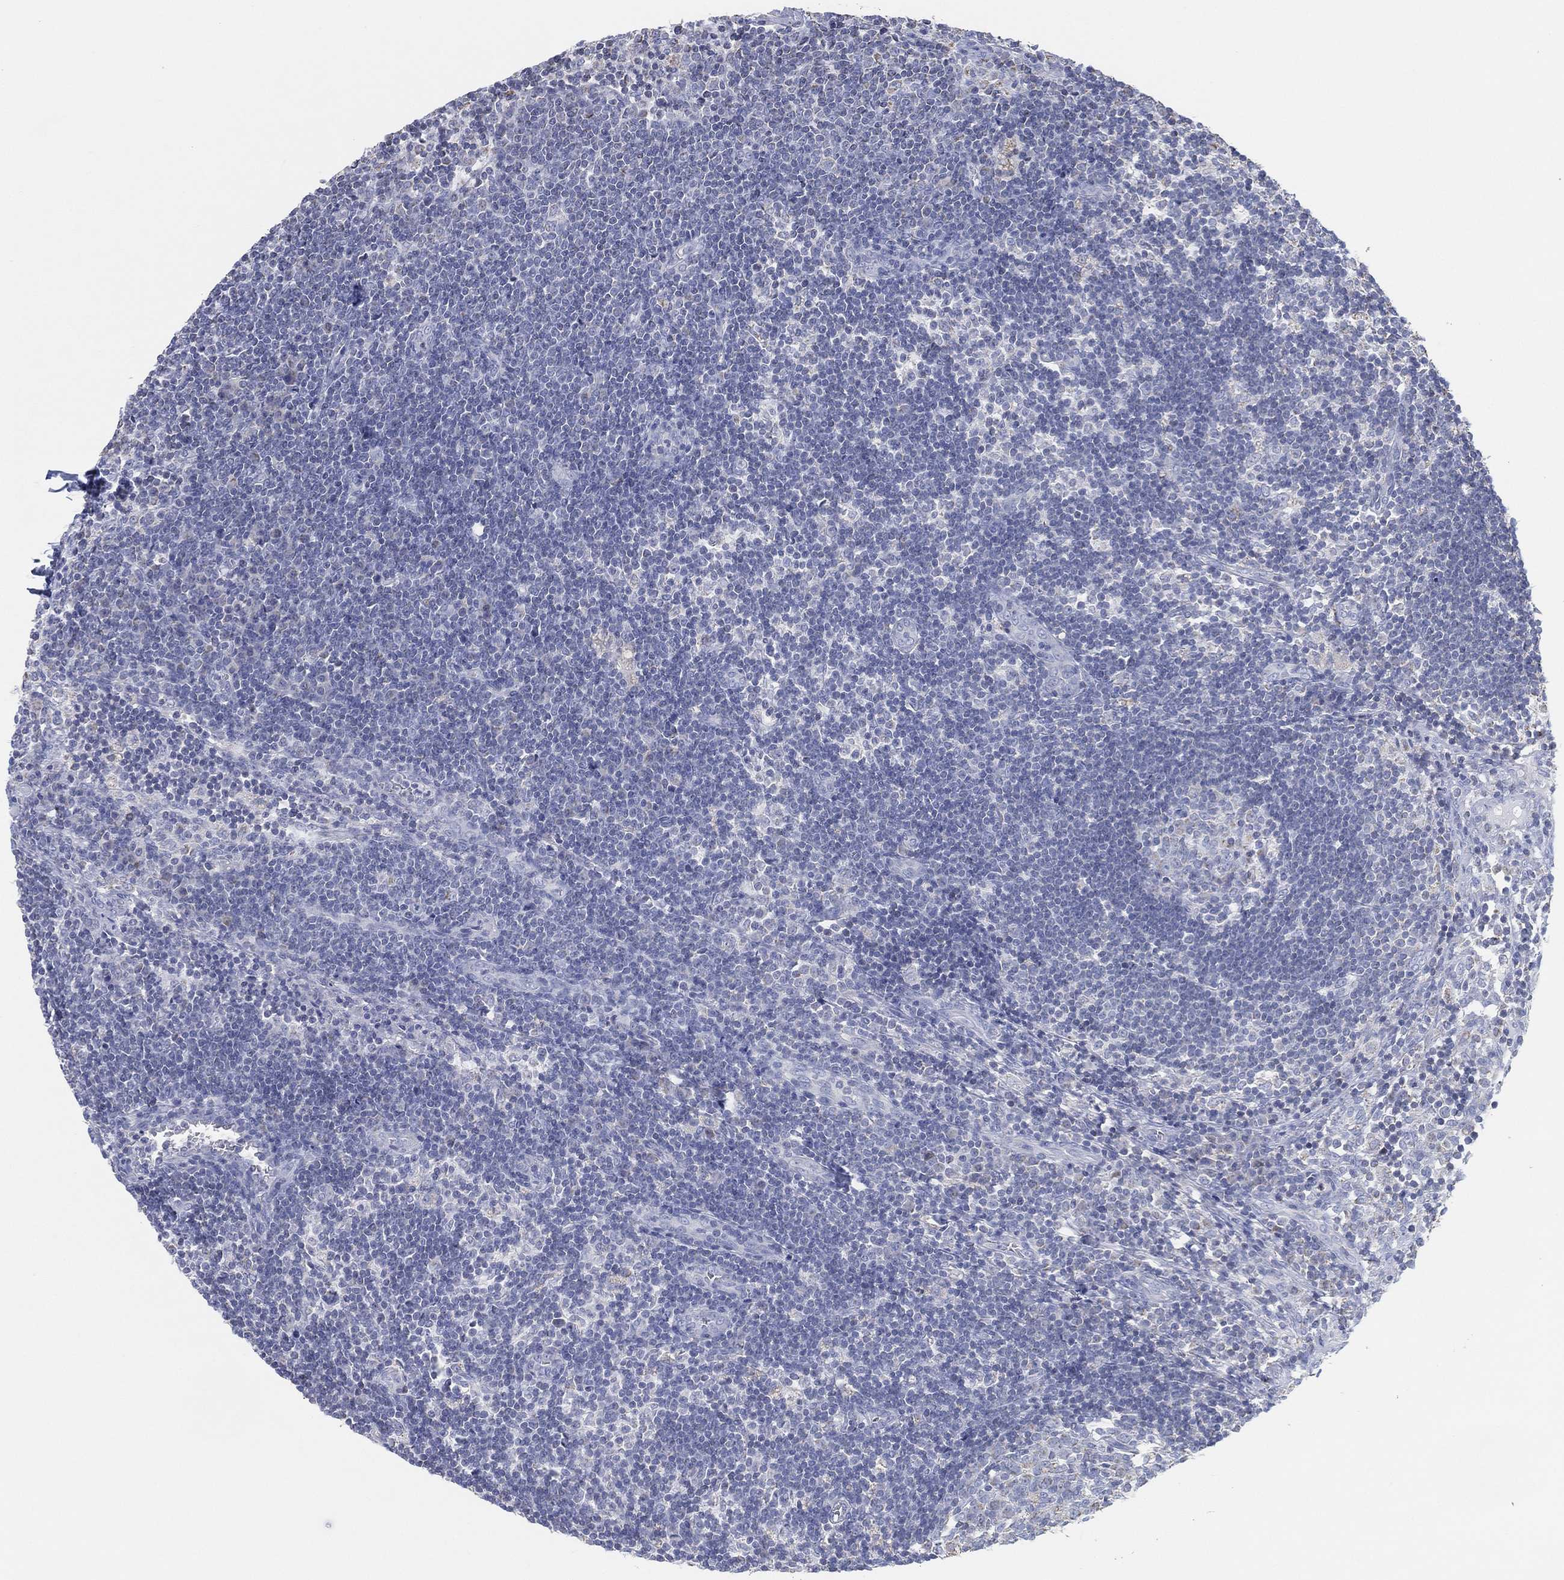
{"staining": {"intensity": "negative", "quantity": "none", "location": "none"}, "tissue": "lymph node", "cell_type": "Germinal center cells", "image_type": "normal", "snomed": [{"axis": "morphology", "description": "Normal tissue, NOS"}, {"axis": "morphology", "description": "Adenocarcinoma, NOS"}, {"axis": "topography", "description": "Lymph node"}, {"axis": "topography", "description": "Pancreas"}], "caption": "This is an IHC photomicrograph of normal lymph node. There is no staining in germinal center cells.", "gene": "CFTR", "patient": {"sex": "female", "age": 58}}